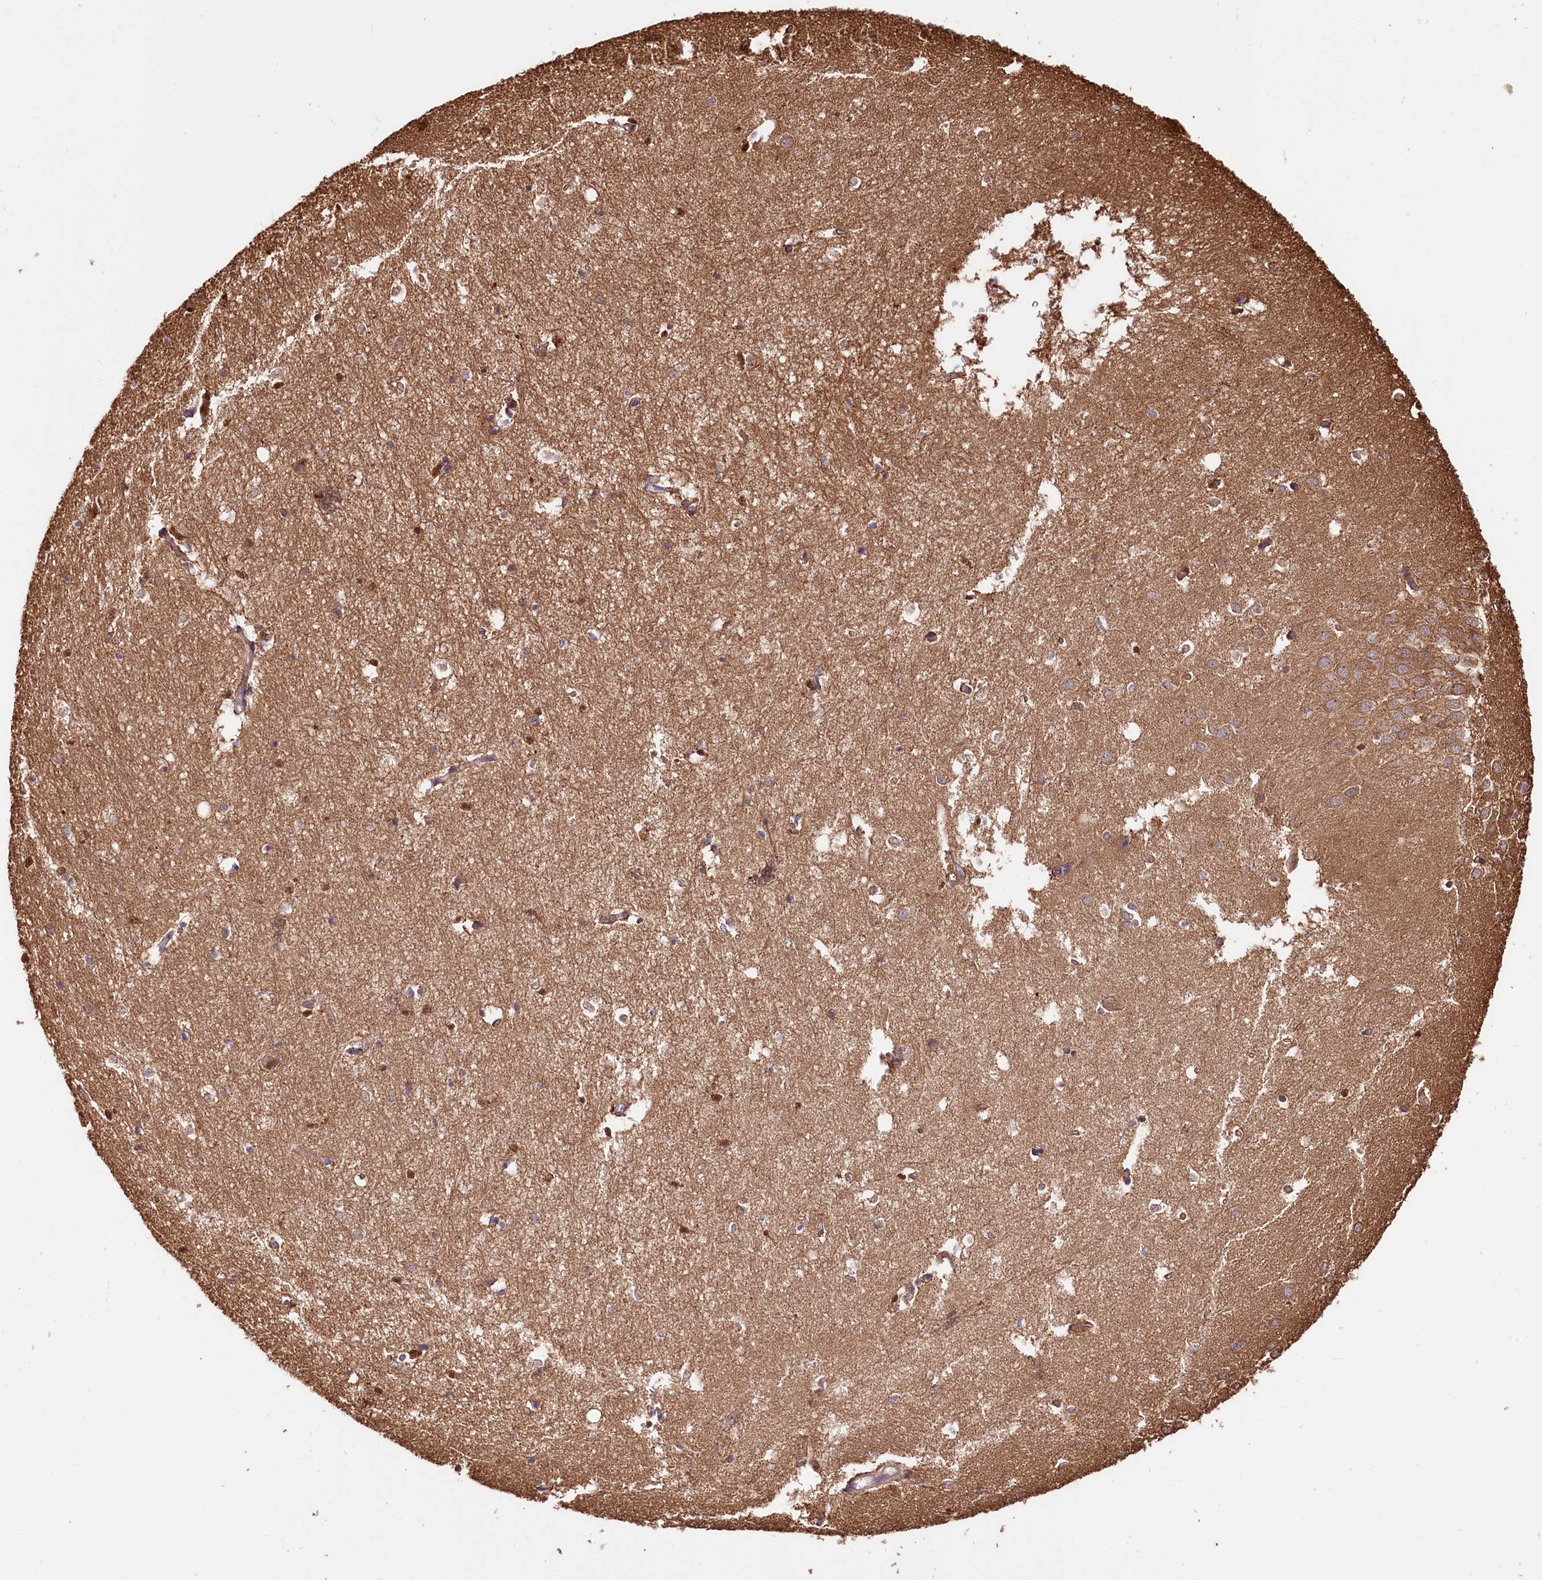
{"staining": {"intensity": "moderate", "quantity": "<25%", "location": "cytoplasmic/membranous"}, "tissue": "hippocampus", "cell_type": "Glial cells", "image_type": "normal", "snomed": [{"axis": "morphology", "description": "Normal tissue, NOS"}, {"axis": "topography", "description": "Hippocampus"}], "caption": "Immunohistochemical staining of unremarkable hippocampus reveals moderate cytoplasmic/membranous protein positivity in approximately <25% of glial cells. (DAB IHC, brown staining for protein, blue staining for nuclei).", "gene": "CEP295", "patient": {"sex": "female", "age": 64}}